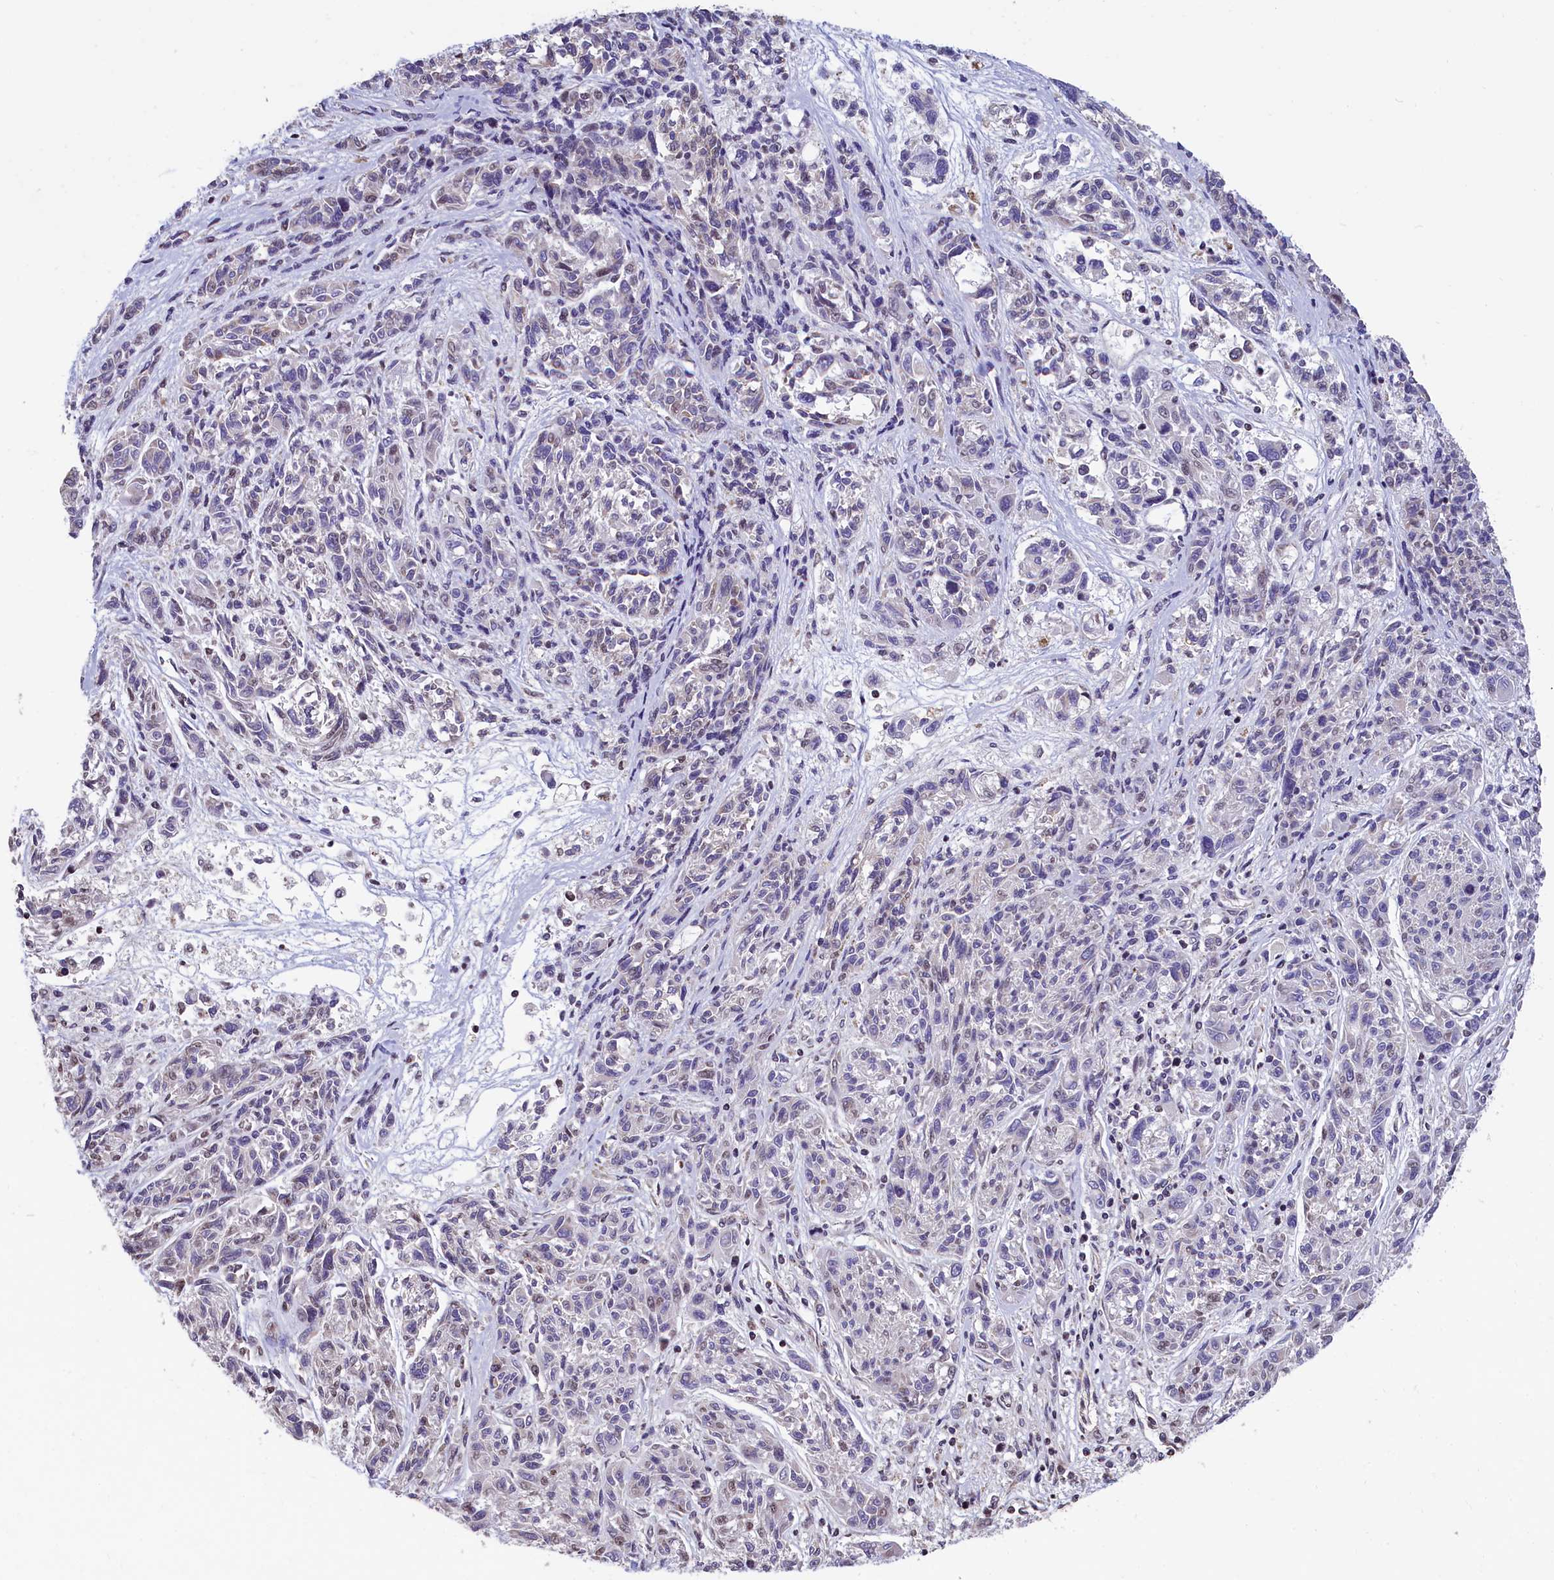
{"staining": {"intensity": "negative", "quantity": "none", "location": "none"}, "tissue": "melanoma", "cell_type": "Tumor cells", "image_type": "cancer", "snomed": [{"axis": "morphology", "description": "Malignant melanoma, NOS"}, {"axis": "topography", "description": "Skin"}], "caption": "There is no significant staining in tumor cells of melanoma.", "gene": "ZNF2", "patient": {"sex": "male", "age": 53}}